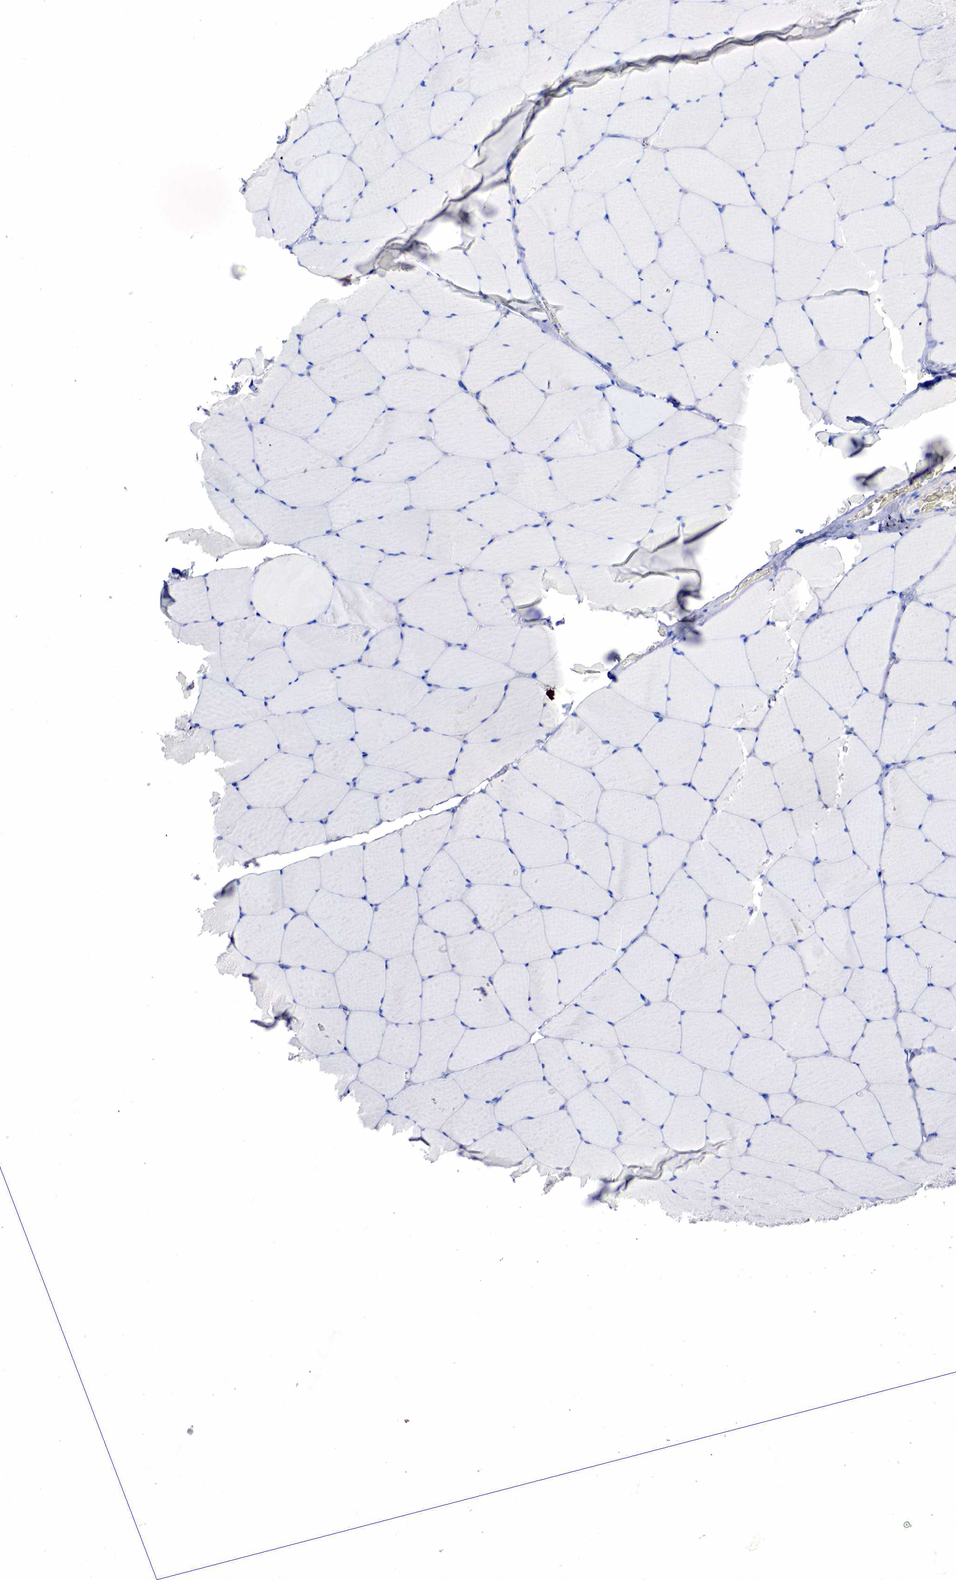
{"staining": {"intensity": "negative", "quantity": "none", "location": "none"}, "tissue": "skeletal muscle", "cell_type": "Myocytes", "image_type": "normal", "snomed": [{"axis": "morphology", "description": "Normal tissue, NOS"}, {"axis": "topography", "description": "Skeletal muscle"}, {"axis": "topography", "description": "Salivary gland"}], "caption": "Immunohistochemistry image of benign human skeletal muscle stained for a protein (brown), which displays no expression in myocytes. (DAB IHC with hematoxylin counter stain).", "gene": "SYP", "patient": {"sex": "male", "age": 62}}